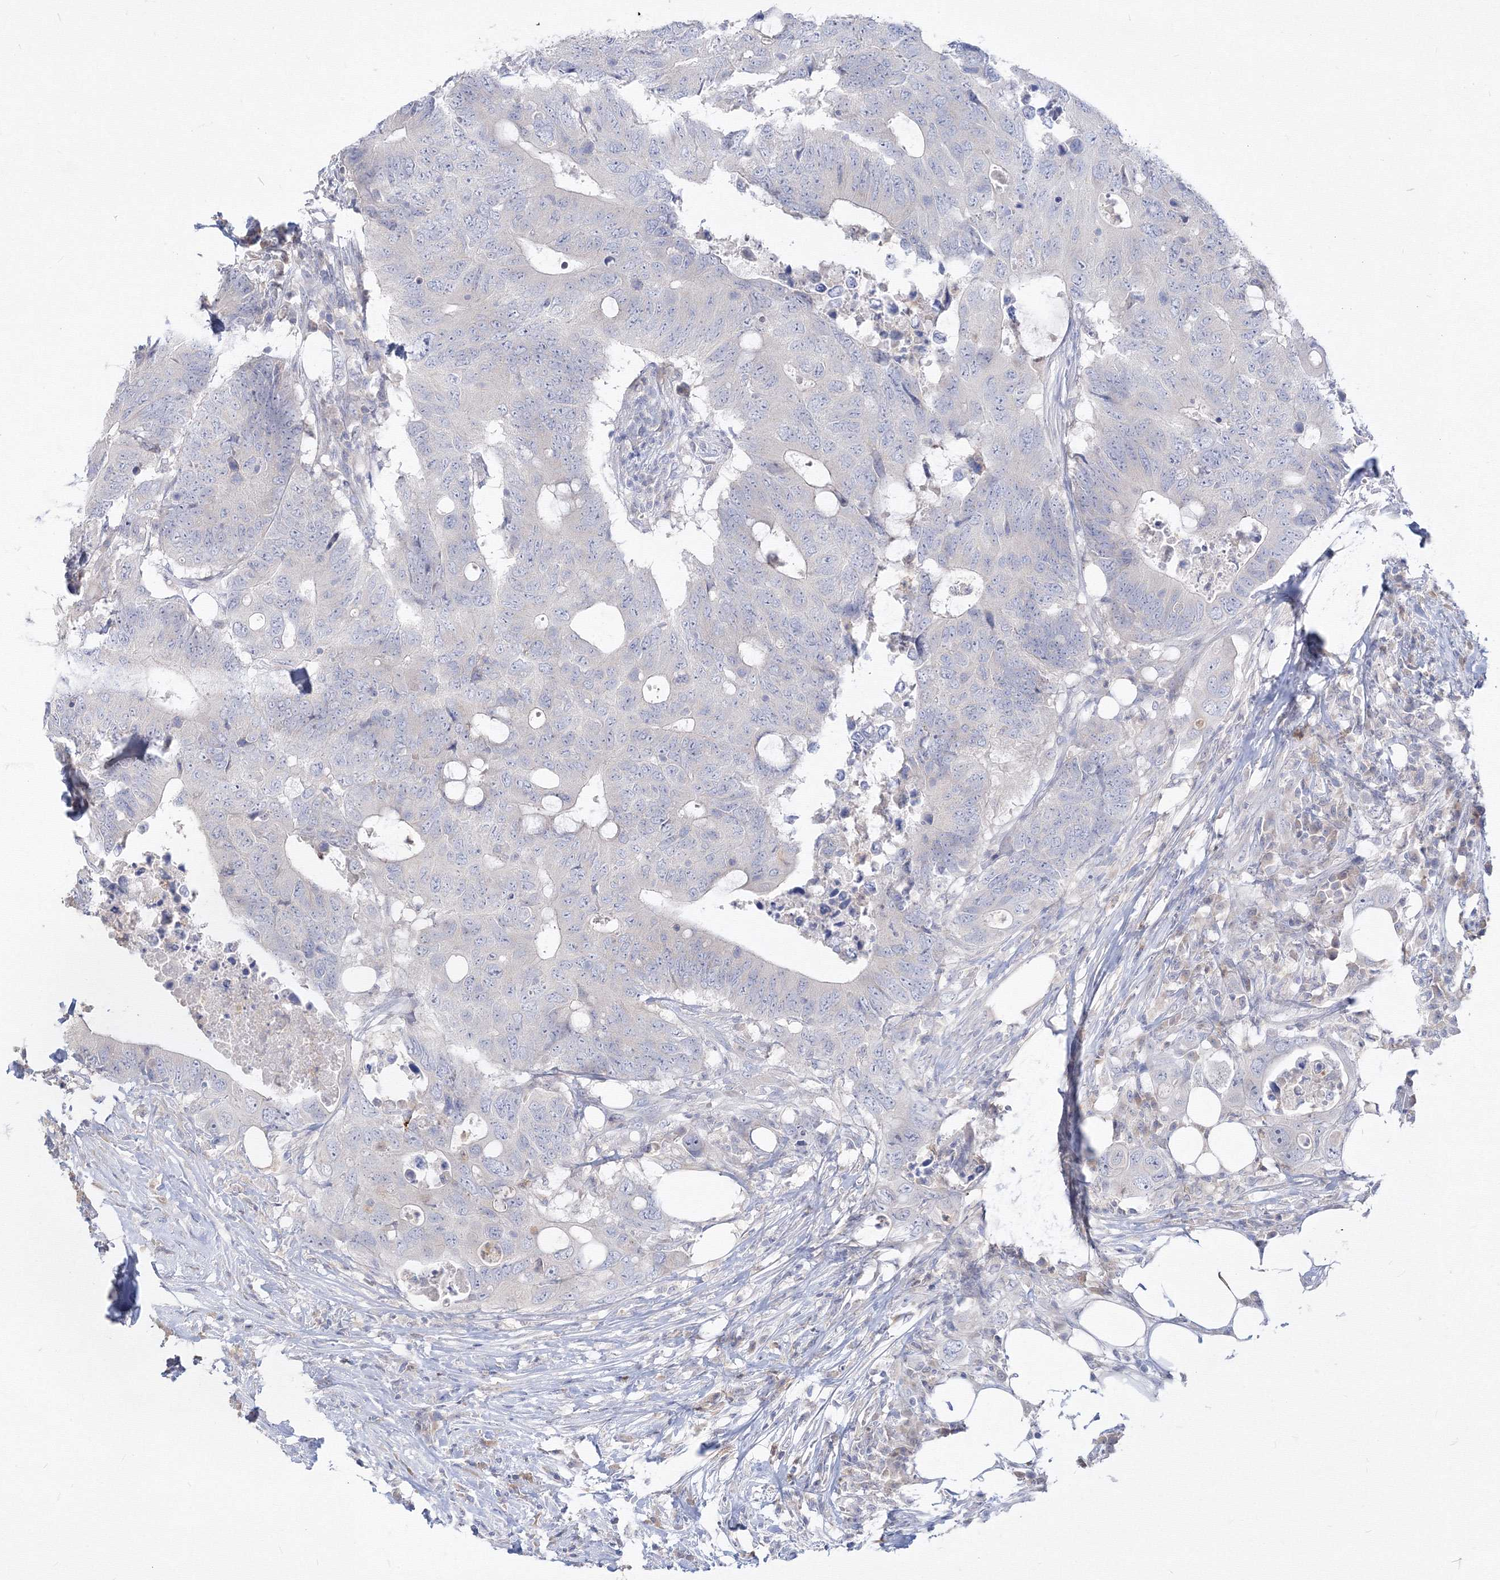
{"staining": {"intensity": "negative", "quantity": "none", "location": "none"}, "tissue": "colorectal cancer", "cell_type": "Tumor cells", "image_type": "cancer", "snomed": [{"axis": "morphology", "description": "Adenocarcinoma, NOS"}, {"axis": "topography", "description": "Colon"}], "caption": "Immunohistochemistry (IHC) of adenocarcinoma (colorectal) shows no positivity in tumor cells.", "gene": "FBXL8", "patient": {"sex": "male", "age": 71}}